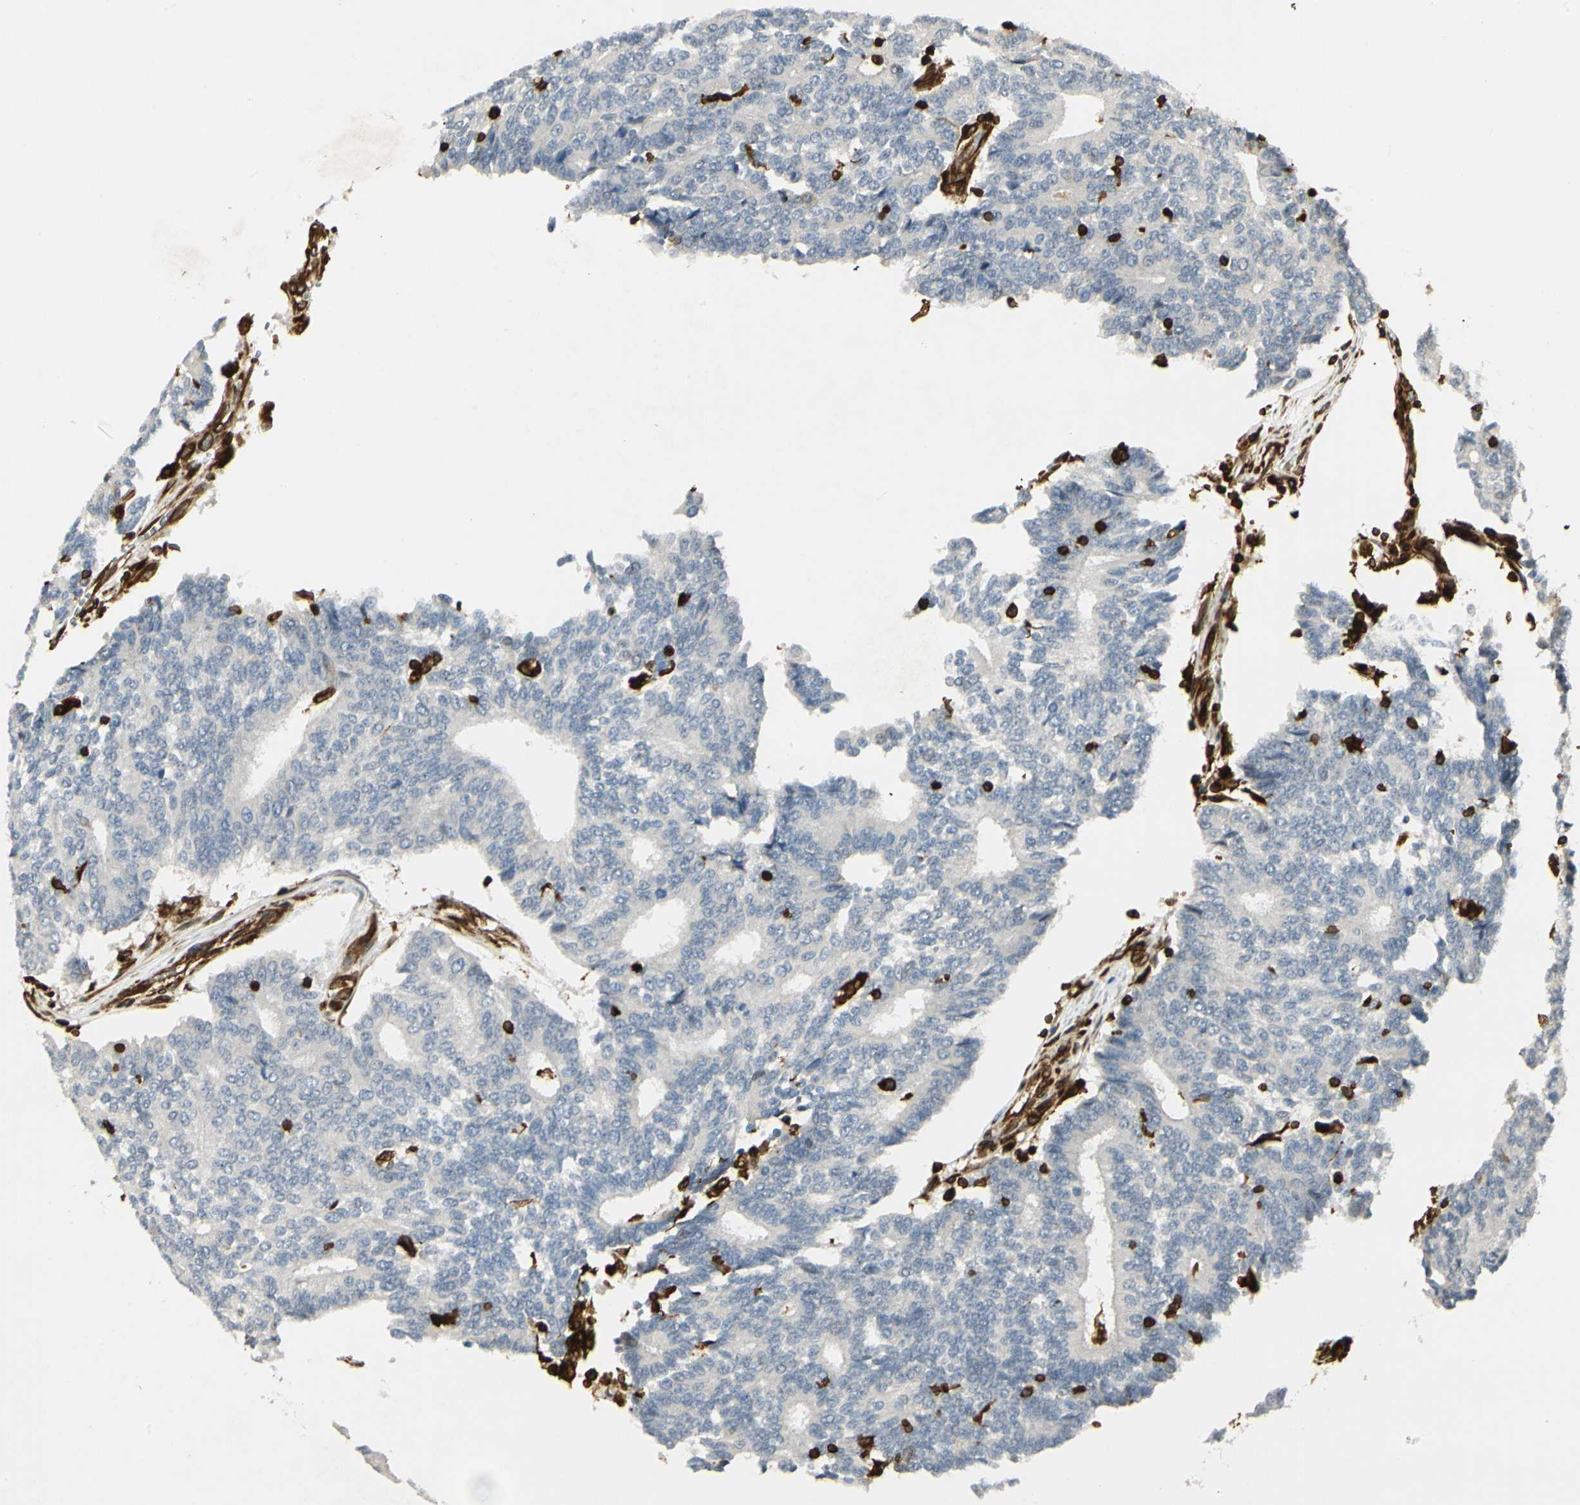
{"staining": {"intensity": "negative", "quantity": "none", "location": "none"}, "tissue": "prostate cancer", "cell_type": "Tumor cells", "image_type": "cancer", "snomed": [{"axis": "morphology", "description": "Adenocarcinoma, High grade"}, {"axis": "topography", "description": "Prostate"}], "caption": "IHC histopathology image of neoplastic tissue: human prostate cancer (high-grade adenocarcinoma) stained with DAB demonstrates no significant protein staining in tumor cells.", "gene": "TAPBP", "patient": {"sex": "male", "age": 55}}